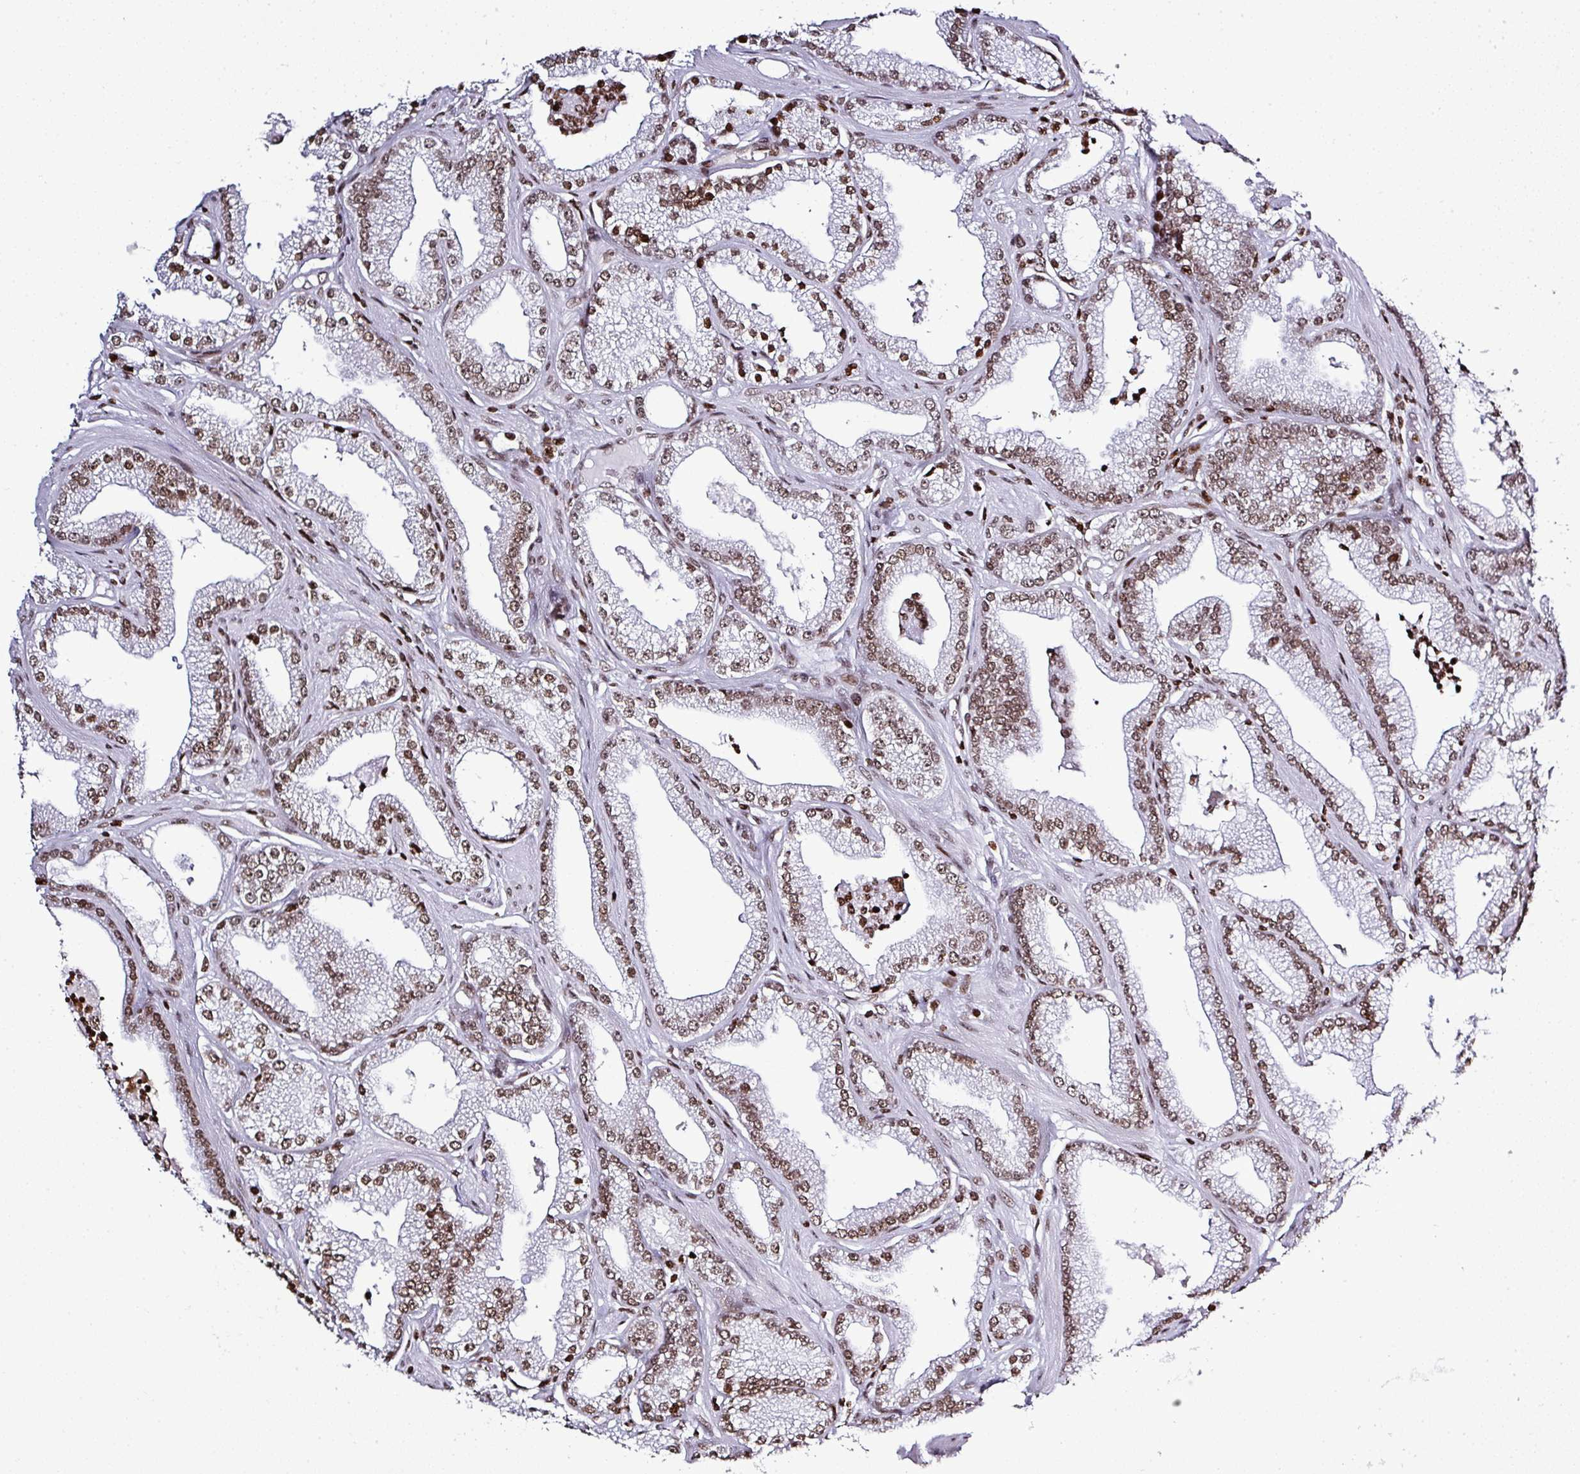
{"staining": {"intensity": "moderate", "quantity": ">75%", "location": "nuclear"}, "tissue": "prostate cancer", "cell_type": "Tumor cells", "image_type": "cancer", "snomed": [{"axis": "morphology", "description": "Adenocarcinoma, High grade"}, {"axis": "topography", "description": "Prostate"}], "caption": "An immunohistochemistry histopathology image of neoplastic tissue is shown. Protein staining in brown labels moderate nuclear positivity in prostate adenocarcinoma (high-grade) within tumor cells. Nuclei are stained in blue.", "gene": "RASL11A", "patient": {"sex": "male", "age": 67}}